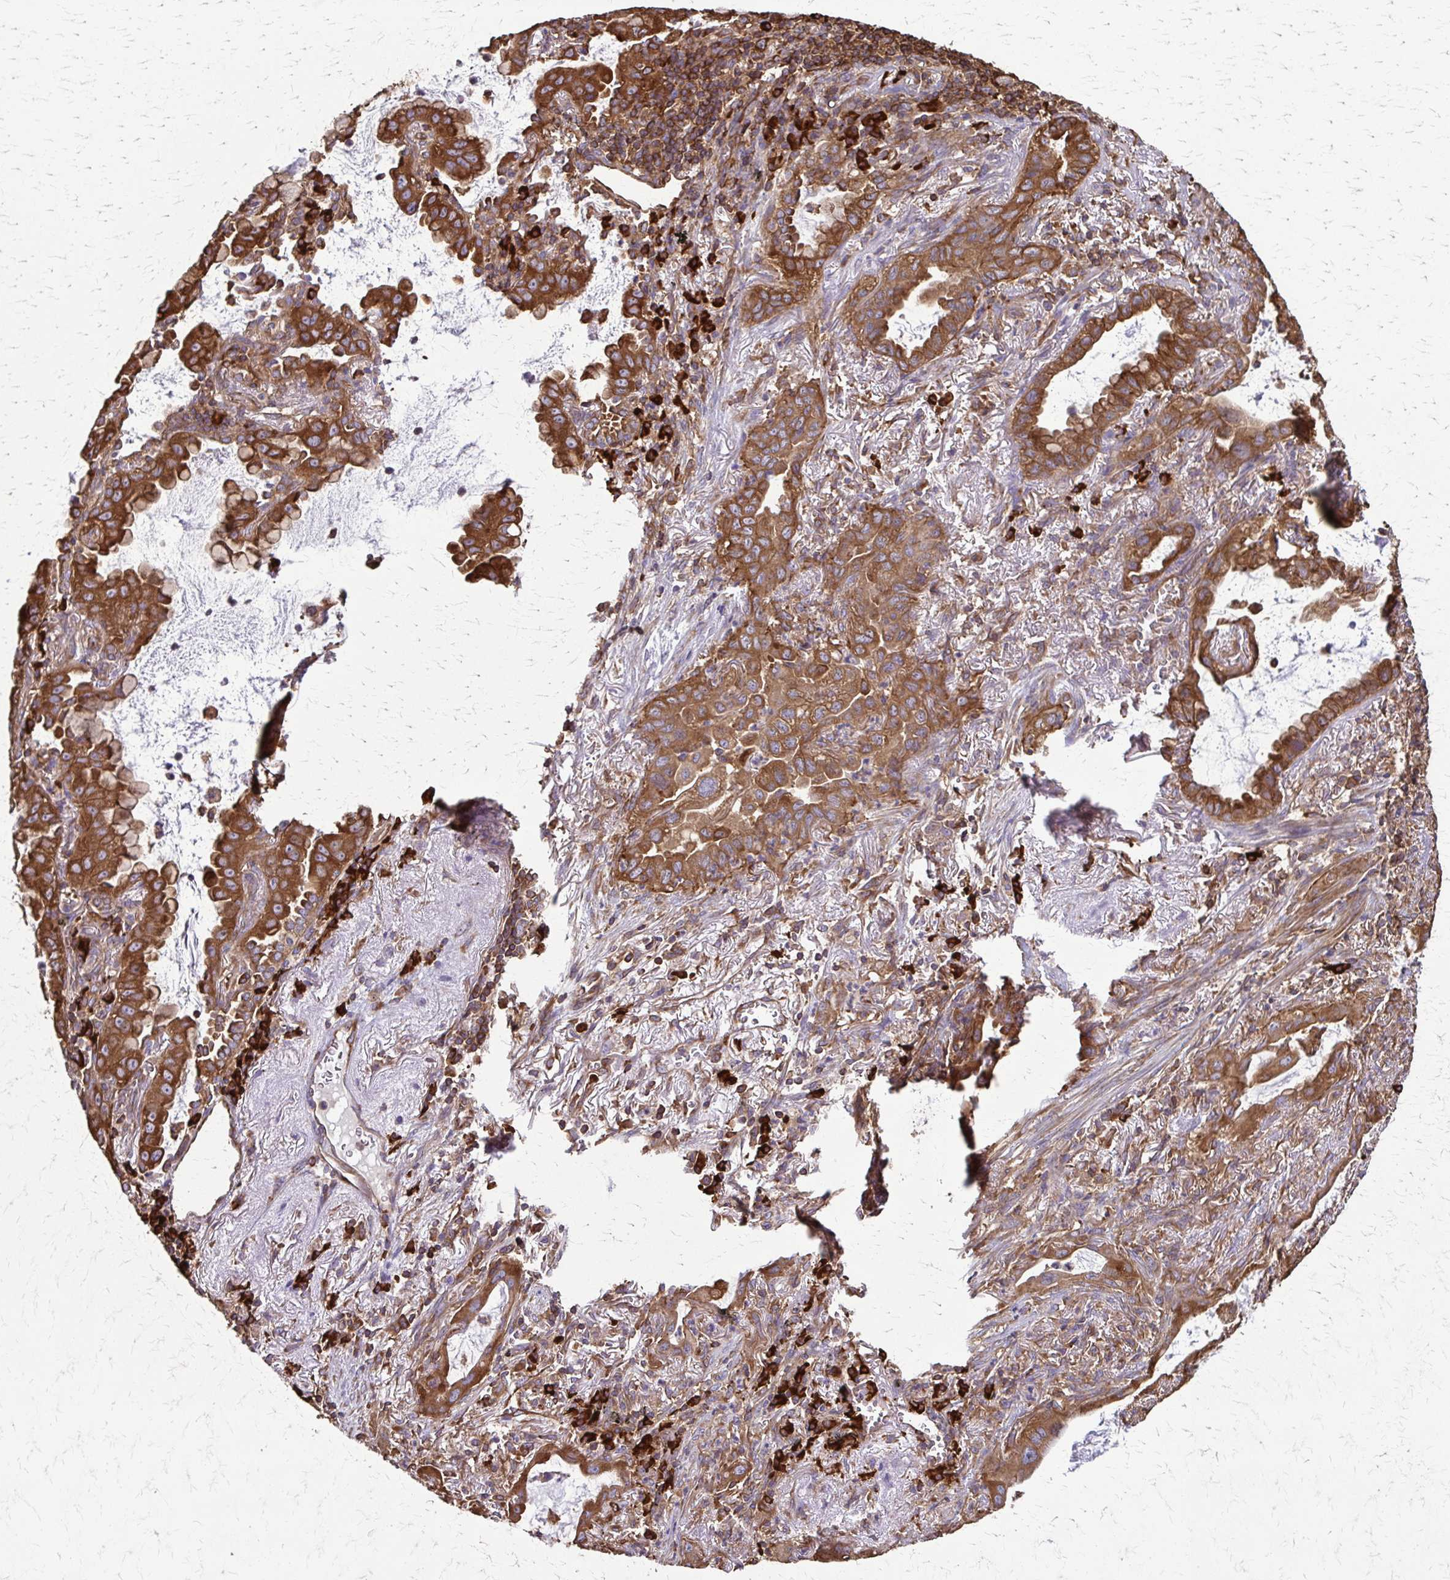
{"staining": {"intensity": "moderate", "quantity": ">75%", "location": "cytoplasmic/membranous"}, "tissue": "lung cancer", "cell_type": "Tumor cells", "image_type": "cancer", "snomed": [{"axis": "morphology", "description": "Adenocarcinoma, NOS"}, {"axis": "topography", "description": "Lung"}], "caption": "The micrograph reveals a brown stain indicating the presence of a protein in the cytoplasmic/membranous of tumor cells in adenocarcinoma (lung).", "gene": "EEF2", "patient": {"sex": "male", "age": 65}}